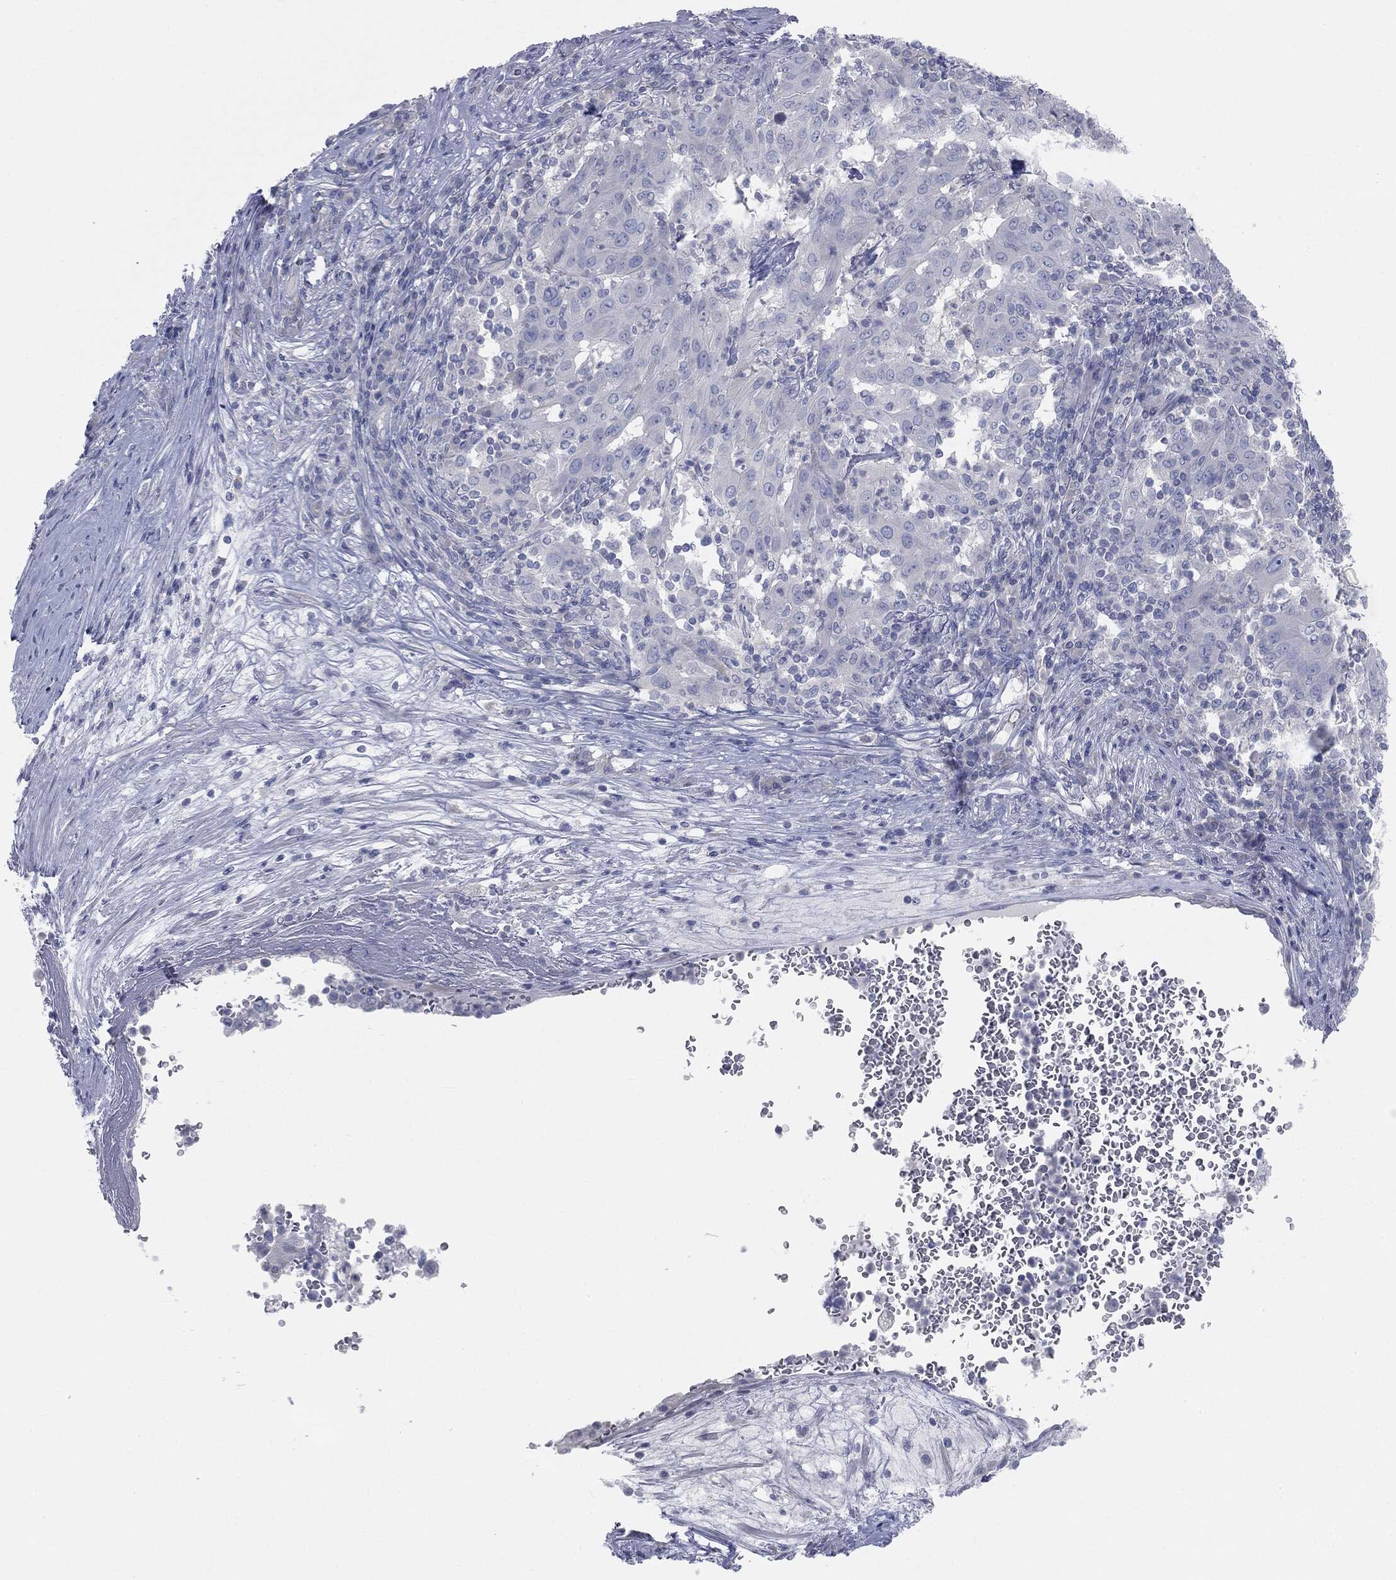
{"staining": {"intensity": "negative", "quantity": "none", "location": "none"}, "tissue": "pancreatic cancer", "cell_type": "Tumor cells", "image_type": "cancer", "snomed": [{"axis": "morphology", "description": "Adenocarcinoma, NOS"}, {"axis": "topography", "description": "Pancreas"}], "caption": "Pancreatic adenocarcinoma stained for a protein using immunohistochemistry (IHC) reveals no positivity tumor cells.", "gene": "CAV3", "patient": {"sex": "male", "age": 63}}